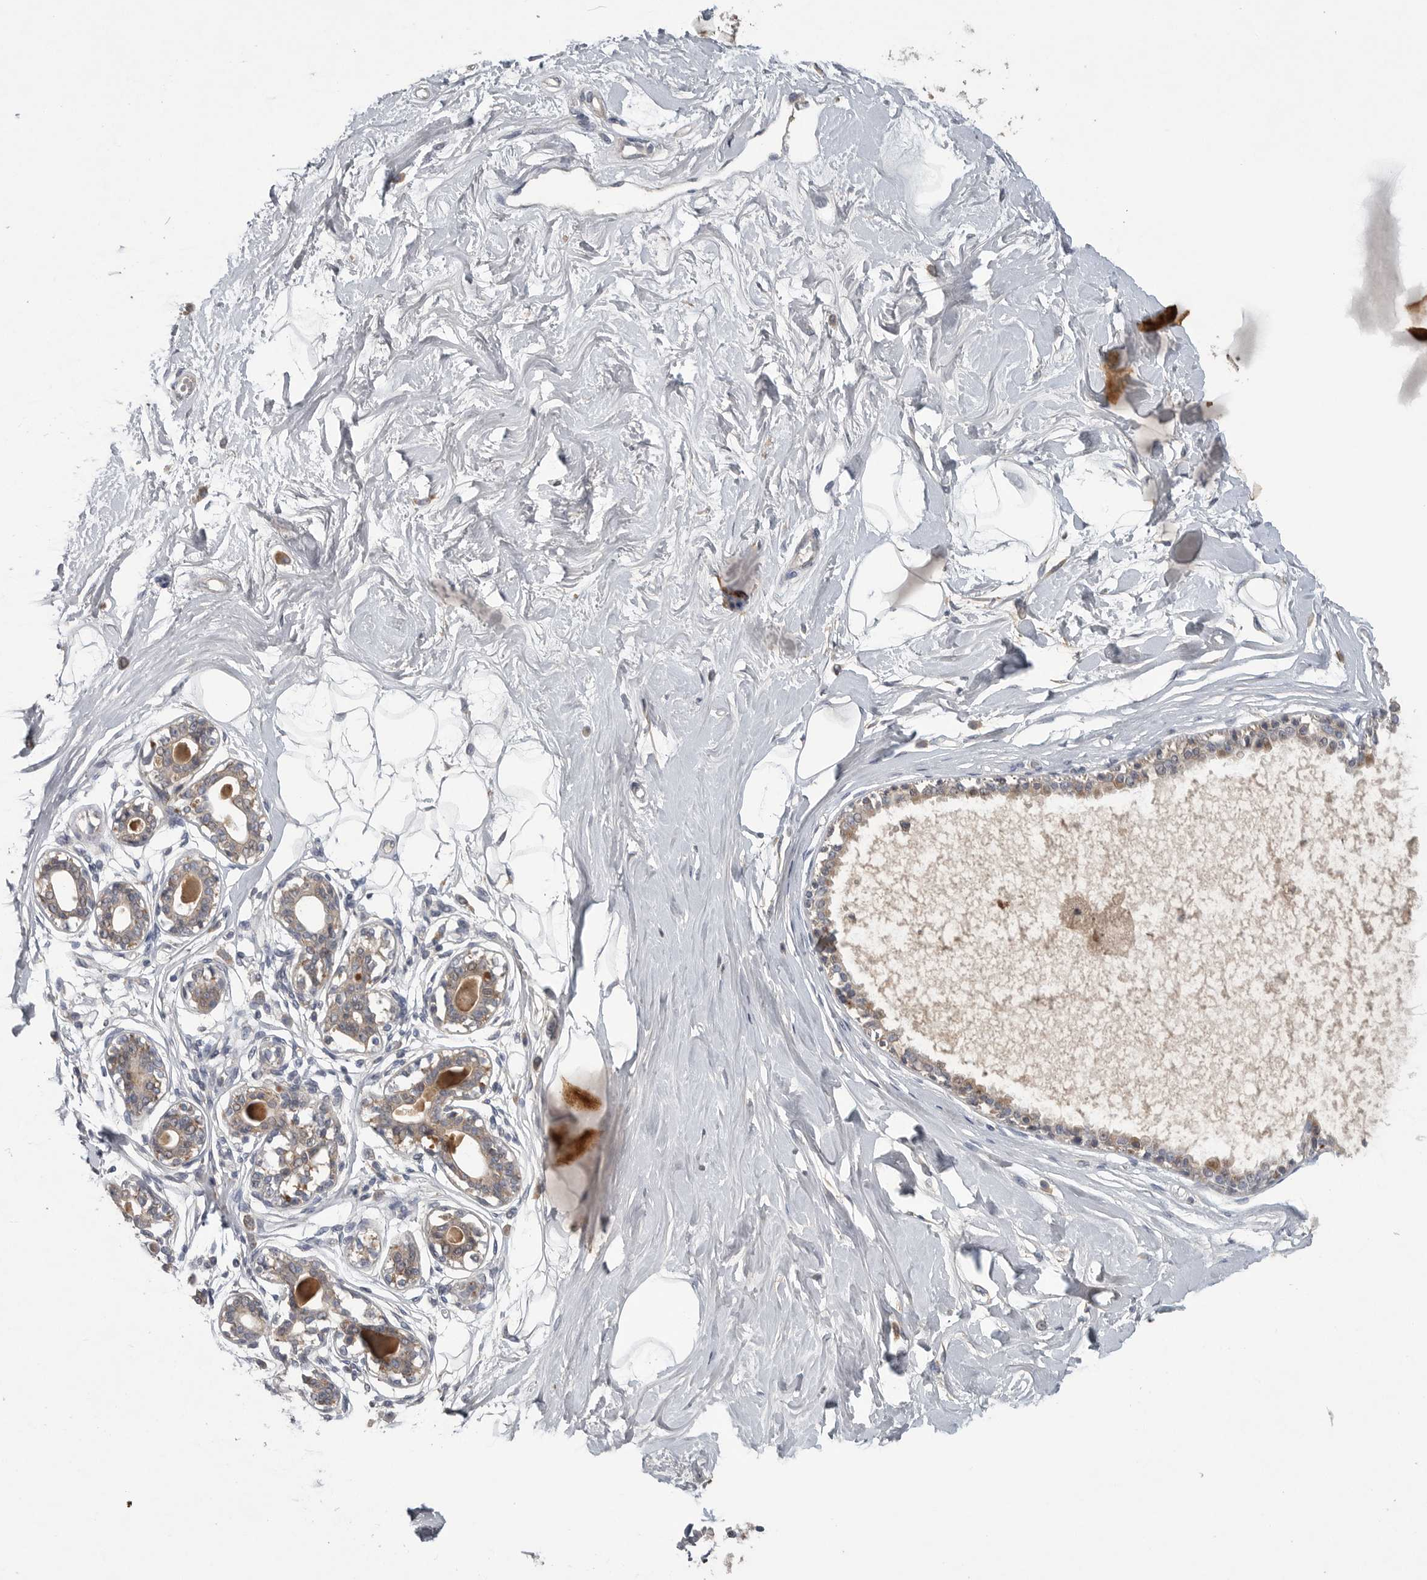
{"staining": {"intensity": "negative", "quantity": "none", "location": "none"}, "tissue": "breast", "cell_type": "Adipocytes", "image_type": "normal", "snomed": [{"axis": "morphology", "description": "Normal tissue, NOS"}, {"axis": "topography", "description": "Breast"}], "caption": "Immunohistochemical staining of unremarkable breast demonstrates no significant positivity in adipocytes. The staining was performed using DAB (3,3'-diaminobenzidine) to visualize the protein expression in brown, while the nuclei were stained in blue with hematoxylin (Magnification: 20x).", "gene": "LAMTOR3", "patient": {"sex": "female", "age": 45}}